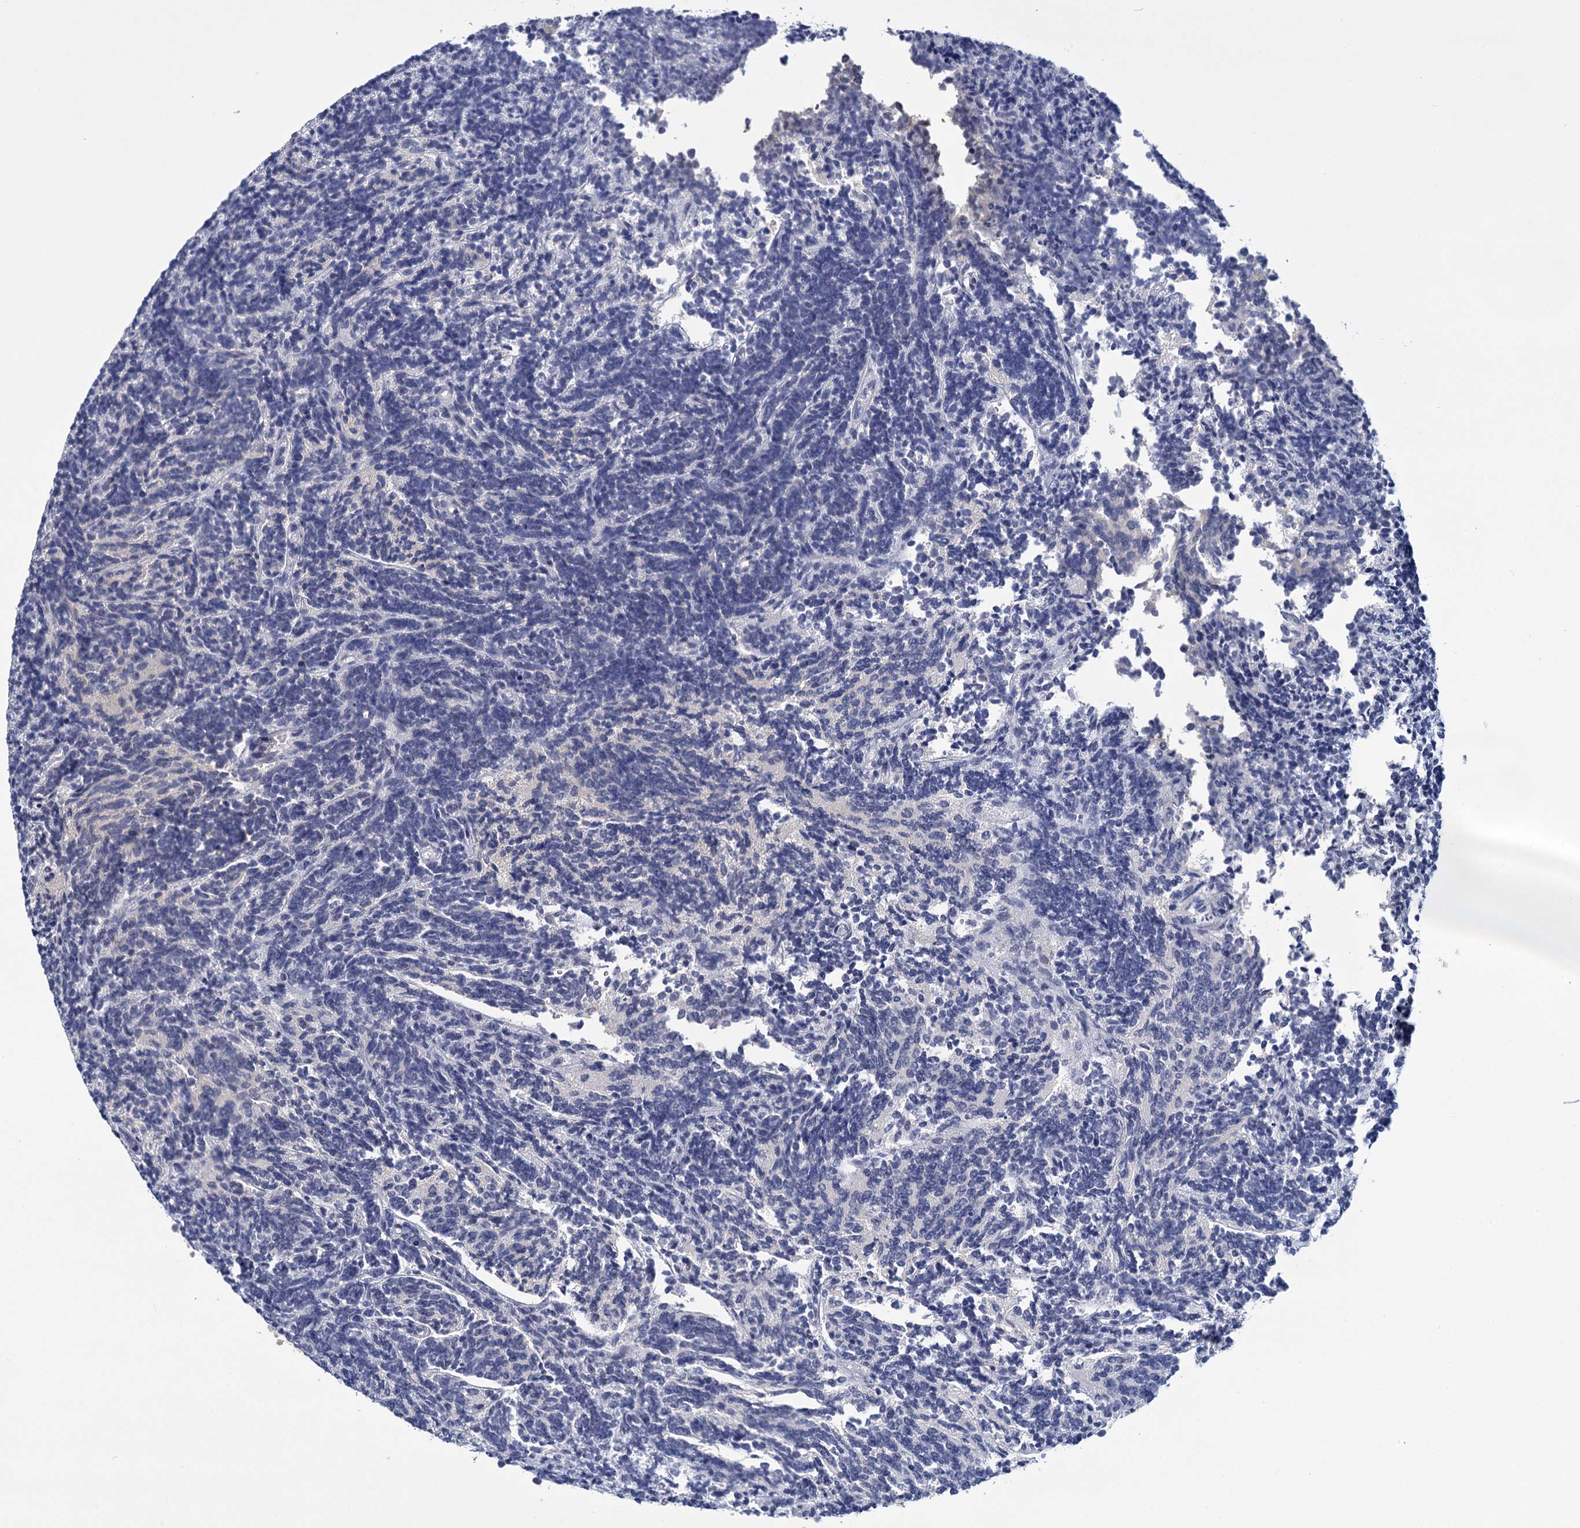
{"staining": {"intensity": "negative", "quantity": "none", "location": "none"}, "tissue": "glioma", "cell_type": "Tumor cells", "image_type": "cancer", "snomed": [{"axis": "morphology", "description": "Glioma, malignant, Low grade"}, {"axis": "topography", "description": "Brain"}], "caption": "The IHC micrograph has no significant staining in tumor cells of malignant glioma (low-grade) tissue.", "gene": "SFN", "patient": {"sex": "female", "age": 1}}